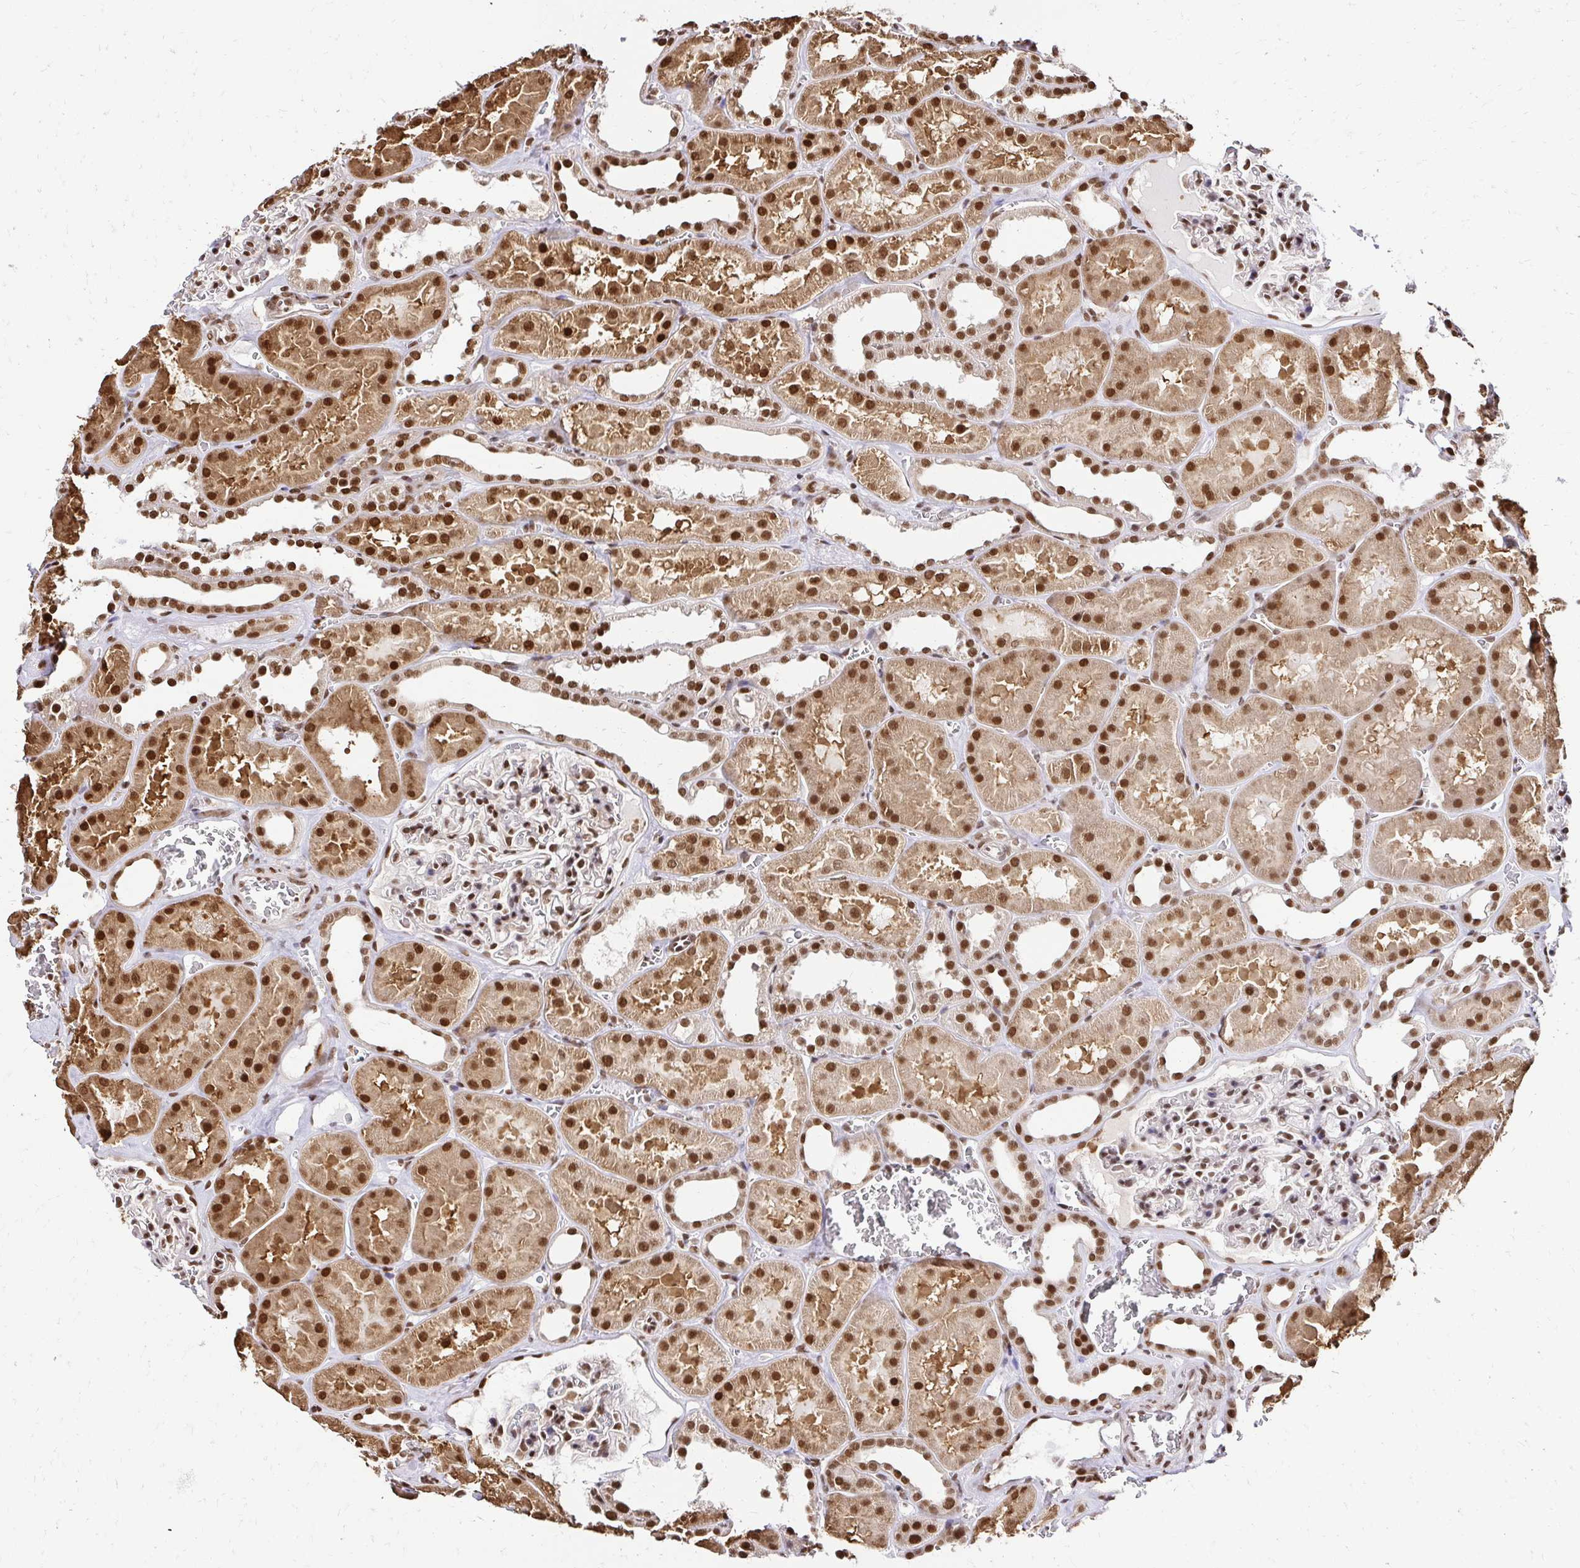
{"staining": {"intensity": "strong", "quantity": ">75%", "location": "nuclear"}, "tissue": "kidney", "cell_type": "Cells in glomeruli", "image_type": "normal", "snomed": [{"axis": "morphology", "description": "Normal tissue, NOS"}, {"axis": "topography", "description": "Kidney"}], "caption": "A brown stain shows strong nuclear staining of a protein in cells in glomeruli of normal kidney.", "gene": "GLYR1", "patient": {"sex": "female", "age": 41}}